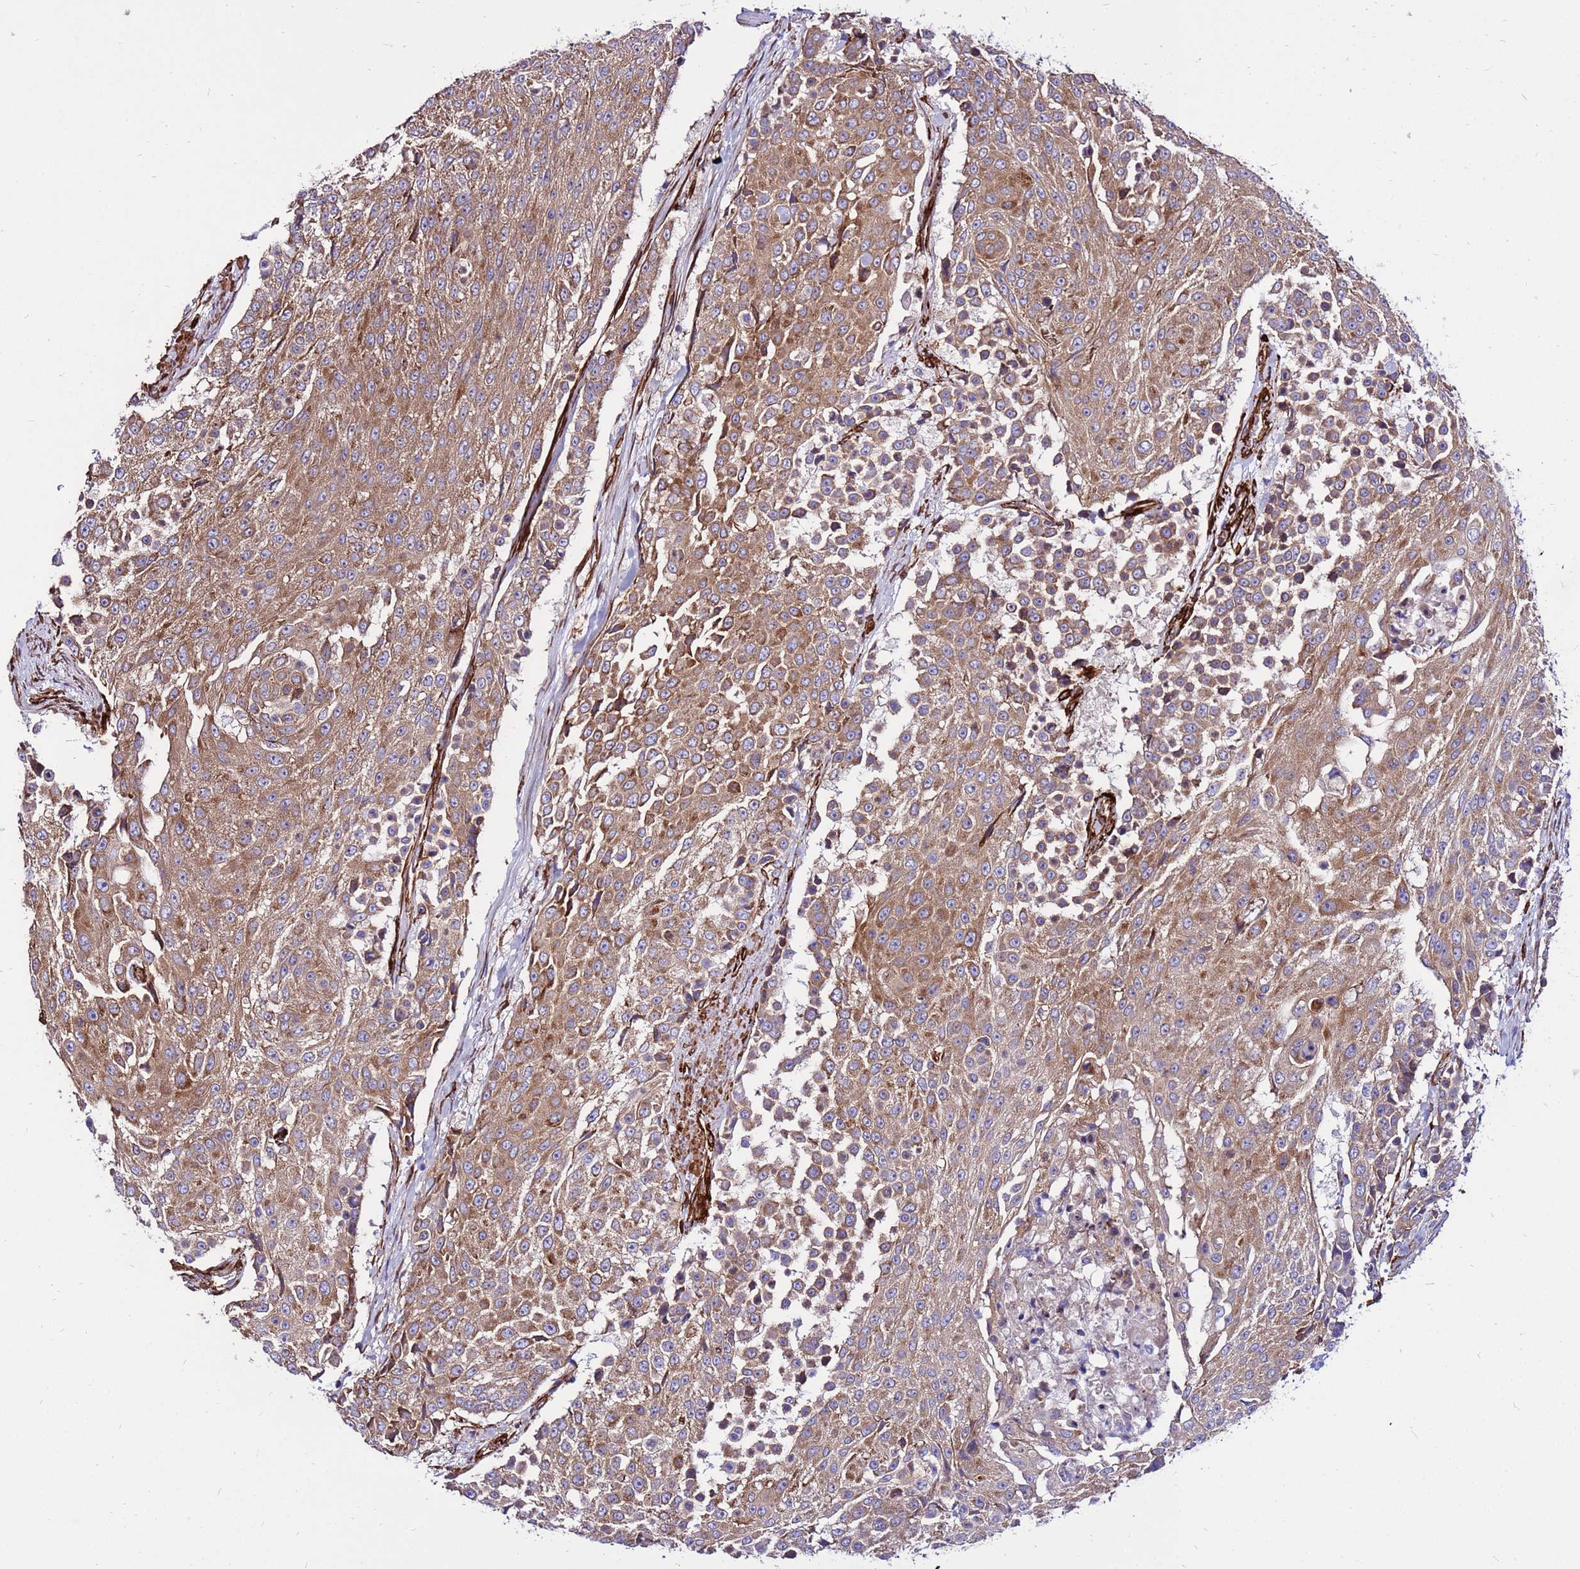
{"staining": {"intensity": "moderate", "quantity": ">75%", "location": "cytoplasmic/membranous"}, "tissue": "urothelial cancer", "cell_type": "Tumor cells", "image_type": "cancer", "snomed": [{"axis": "morphology", "description": "Urothelial carcinoma, High grade"}, {"axis": "topography", "description": "Urinary bladder"}], "caption": "Protein expression analysis of urothelial cancer exhibits moderate cytoplasmic/membranous expression in about >75% of tumor cells. (Brightfield microscopy of DAB IHC at high magnification).", "gene": "EI24", "patient": {"sex": "female", "age": 63}}